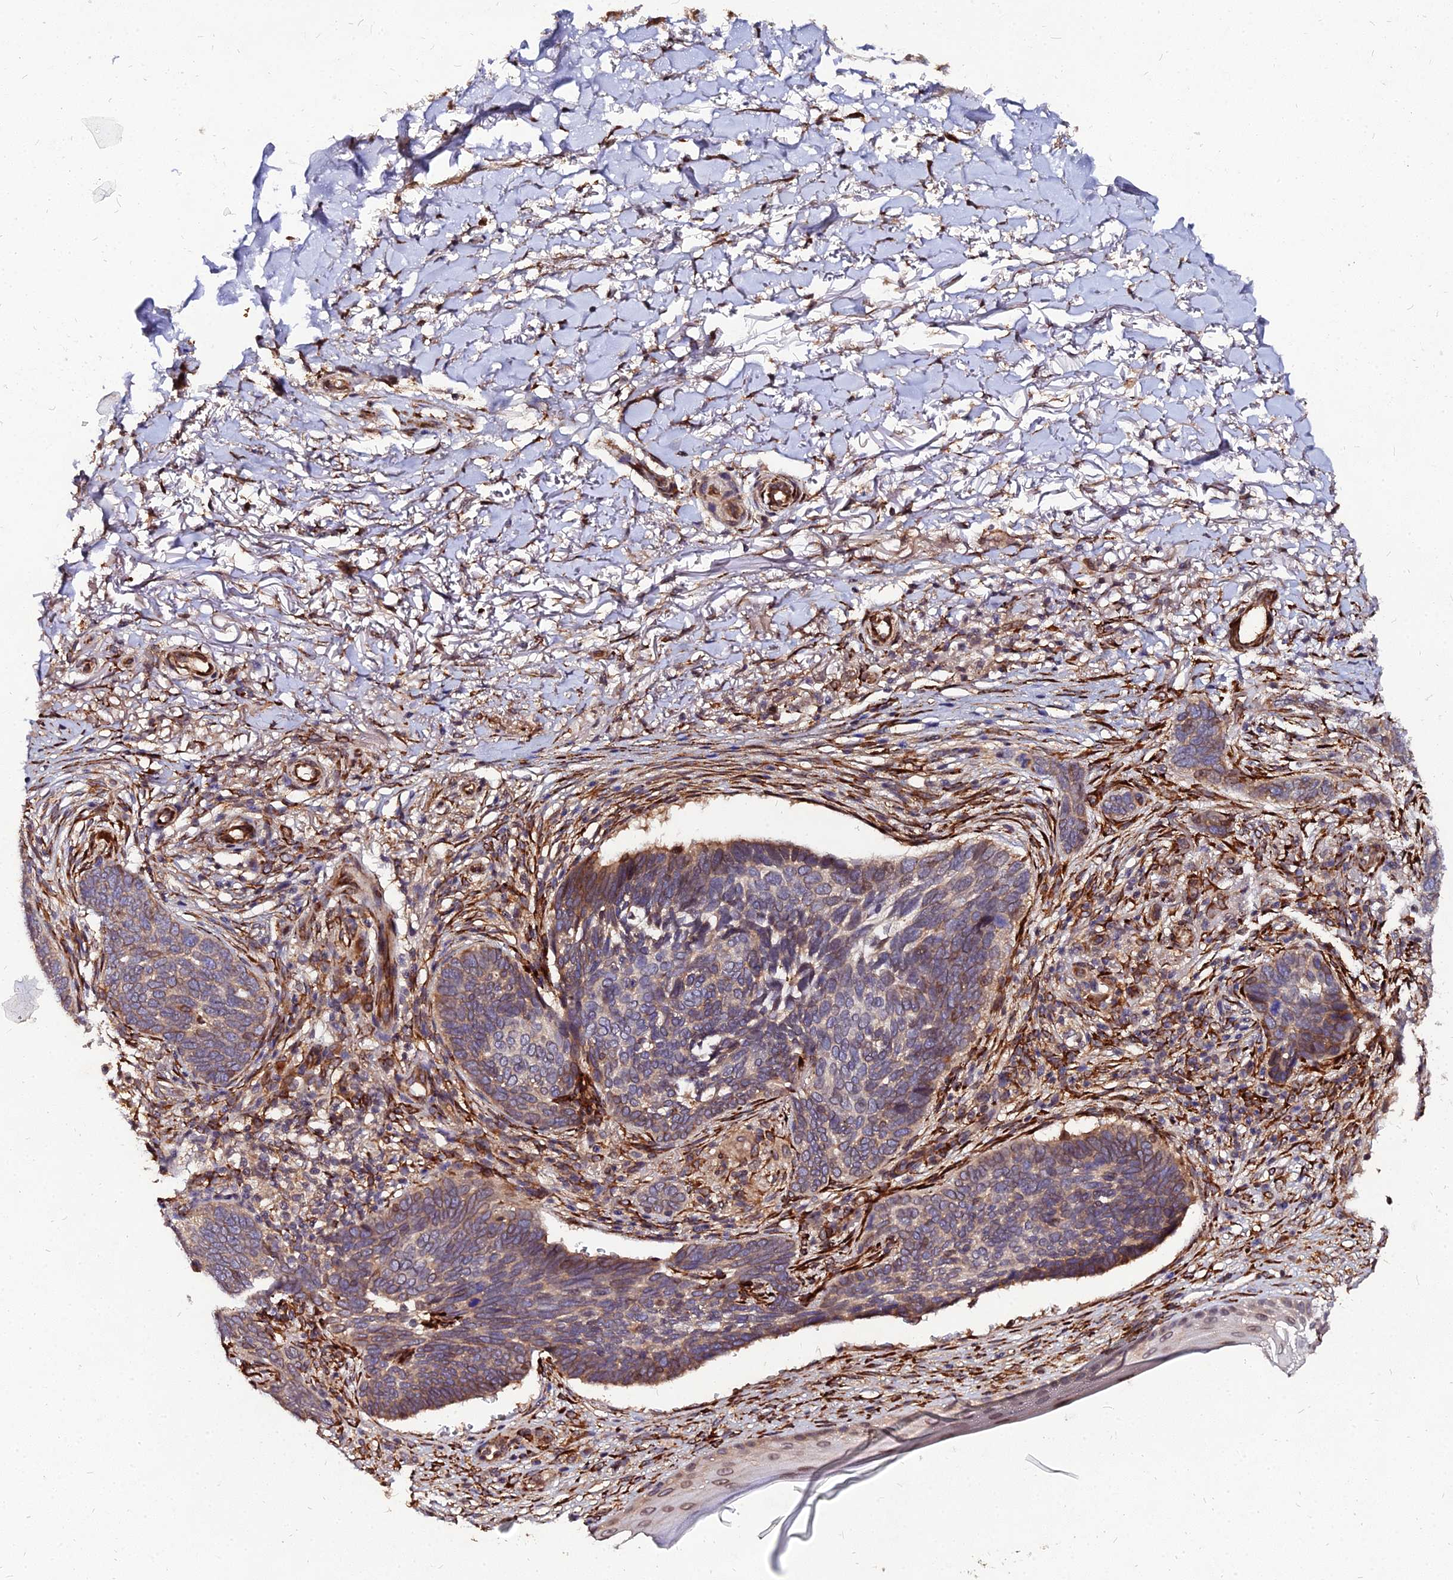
{"staining": {"intensity": "moderate", "quantity": "25%-75%", "location": "cytoplasmic/membranous"}, "tissue": "skin cancer", "cell_type": "Tumor cells", "image_type": "cancer", "snomed": [{"axis": "morphology", "description": "Normal tissue, NOS"}, {"axis": "morphology", "description": "Basal cell carcinoma"}, {"axis": "topography", "description": "Skin"}], "caption": "Tumor cells reveal medium levels of moderate cytoplasmic/membranous staining in approximately 25%-75% of cells in human basal cell carcinoma (skin). (IHC, brightfield microscopy, high magnification).", "gene": "PDE4D", "patient": {"sex": "female", "age": 67}}